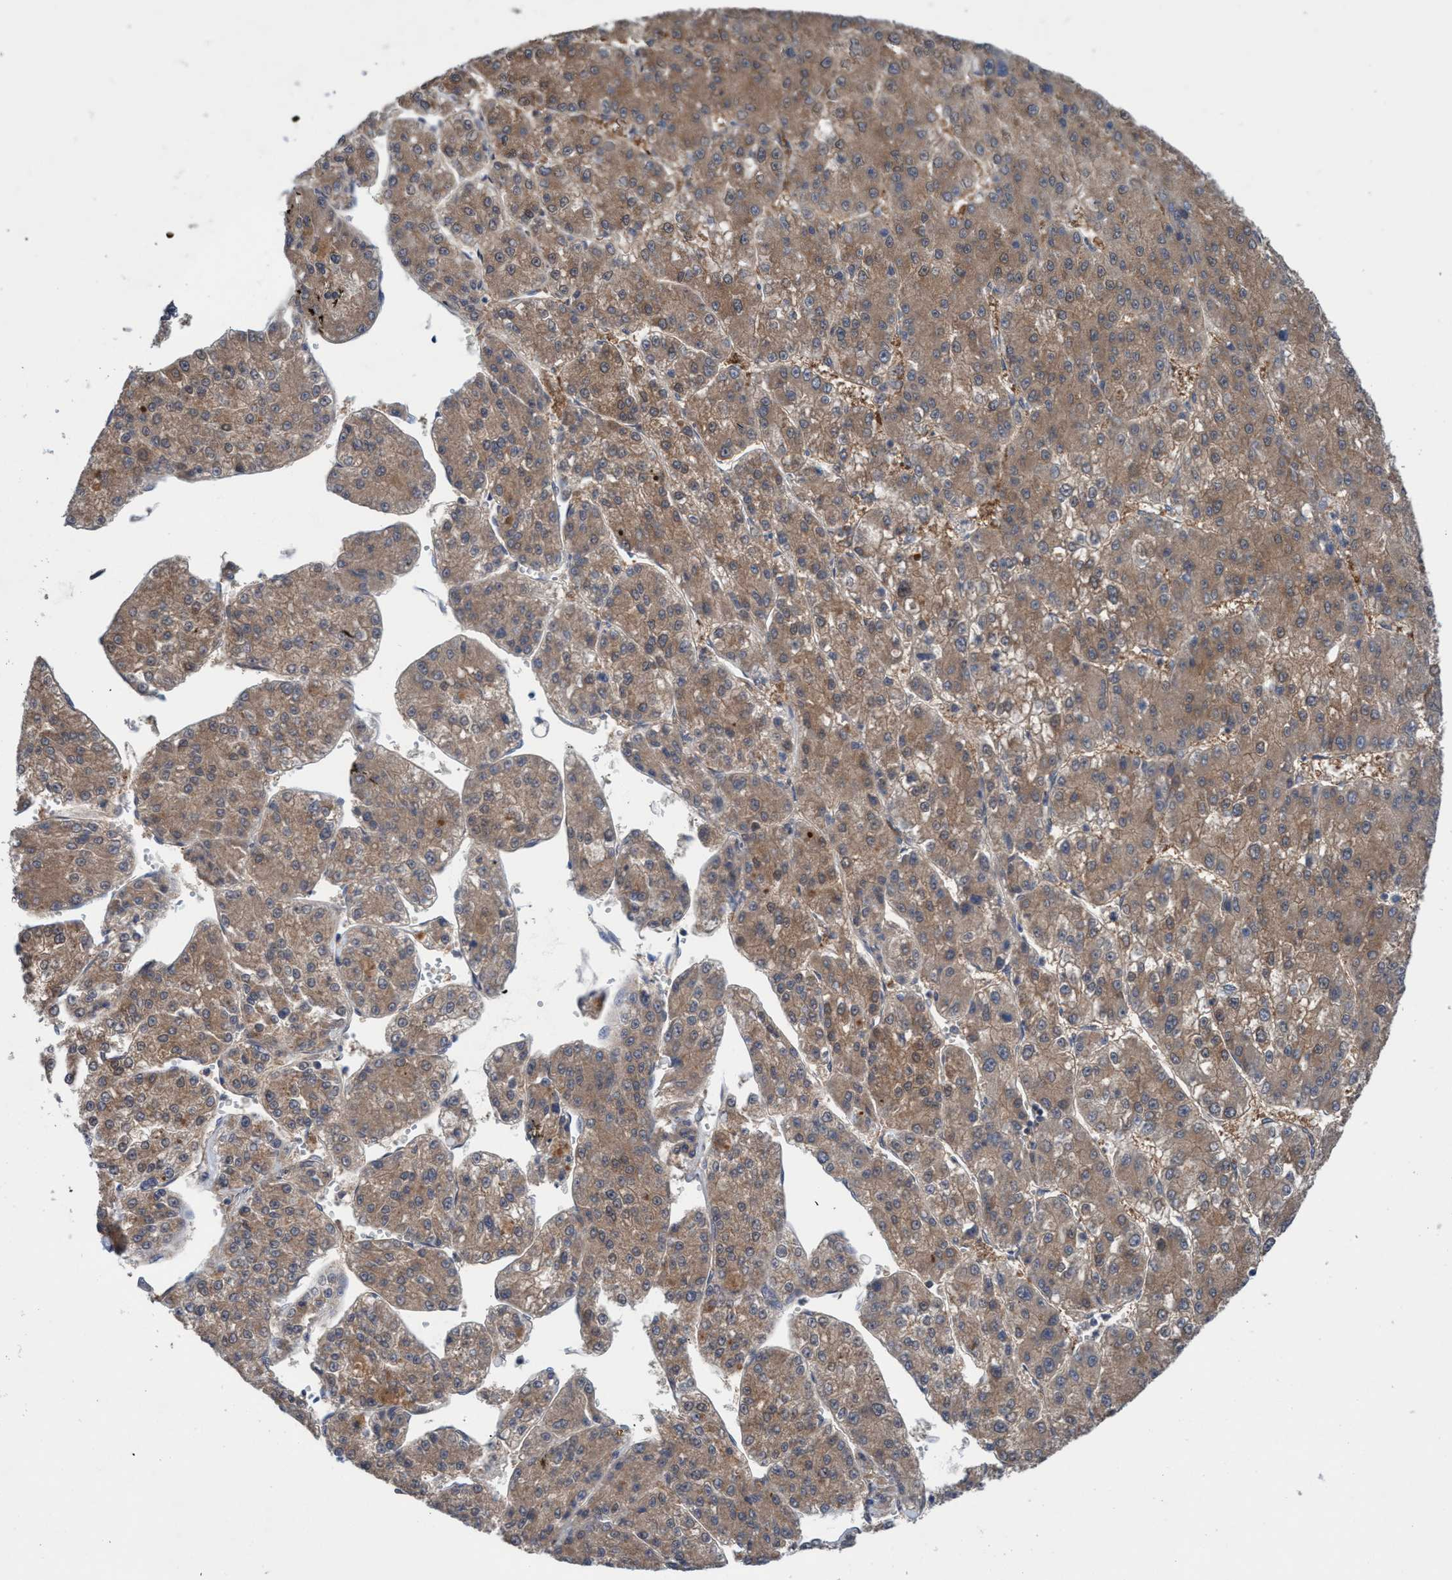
{"staining": {"intensity": "moderate", "quantity": ">75%", "location": "cytoplasmic/membranous"}, "tissue": "liver cancer", "cell_type": "Tumor cells", "image_type": "cancer", "snomed": [{"axis": "morphology", "description": "Carcinoma, Hepatocellular, NOS"}, {"axis": "topography", "description": "Liver"}], "caption": "High-power microscopy captured an immunohistochemistry photomicrograph of liver cancer (hepatocellular carcinoma), revealing moderate cytoplasmic/membranous positivity in approximately >75% of tumor cells. The protein of interest is stained brown, and the nuclei are stained in blue (DAB (3,3'-diaminobenzidine) IHC with brightfield microscopy, high magnification).", "gene": "GLOD4", "patient": {"sex": "female", "age": 73}}